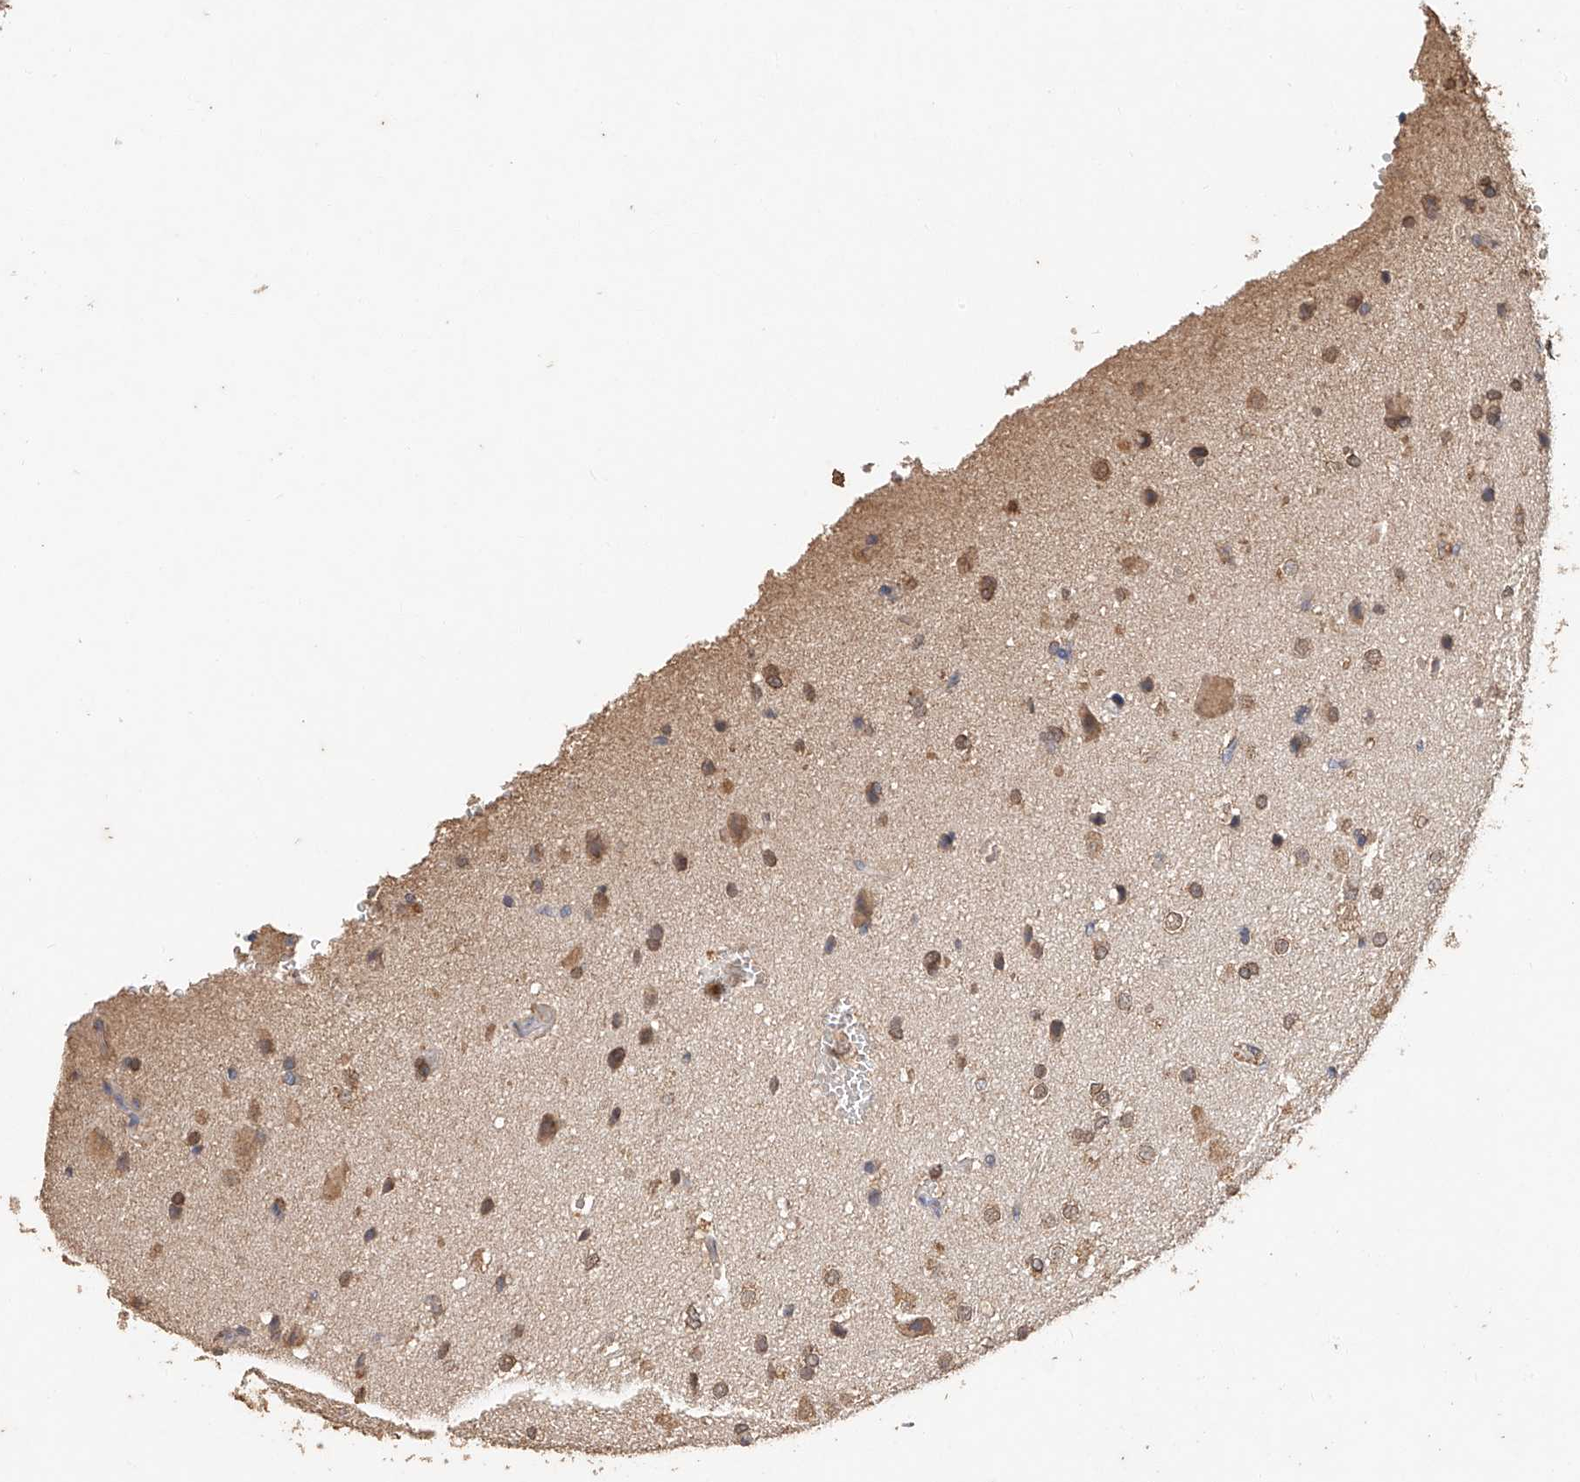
{"staining": {"intensity": "moderate", "quantity": ">75%", "location": "cytoplasmic/membranous"}, "tissue": "glioma", "cell_type": "Tumor cells", "image_type": "cancer", "snomed": [{"axis": "morphology", "description": "Glioma, malignant, High grade"}, {"axis": "topography", "description": "Brain"}], "caption": "The histopathology image shows staining of high-grade glioma (malignant), revealing moderate cytoplasmic/membranous protein expression (brown color) within tumor cells.", "gene": "CERS4", "patient": {"sex": "male", "age": 71}}